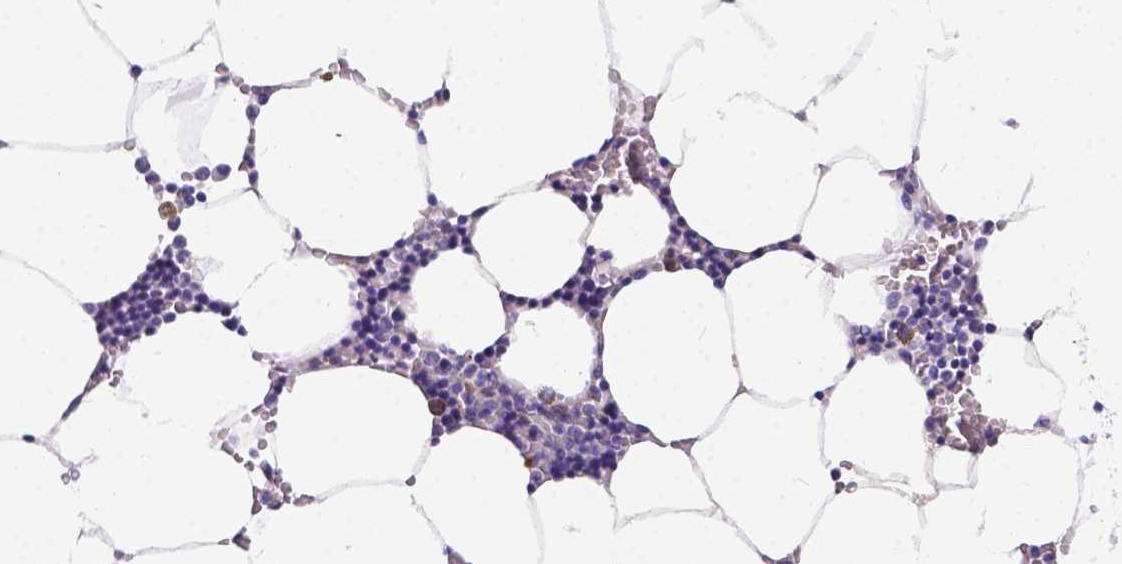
{"staining": {"intensity": "negative", "quantity": "none", "location": "none"}, "tissue": "bone marrow", "cell_type": "Hematopoietic cells", "image_type": "normal", "snomed": [{"axis": "morphology", "description": "Normal tissue, NOS"}, {"axis": "topography", "description": "Bone marrow"}], "caption": "The photomicrograph displays no significant staining in hematopoietic cells of bone marrow. (Brightfield microscopy of DAB (3,3'-diaminobenzidine) immunohistochemistry at high magnification).", "gene": "DLEC1", "patient": {"sex": "female", "age": 52}}